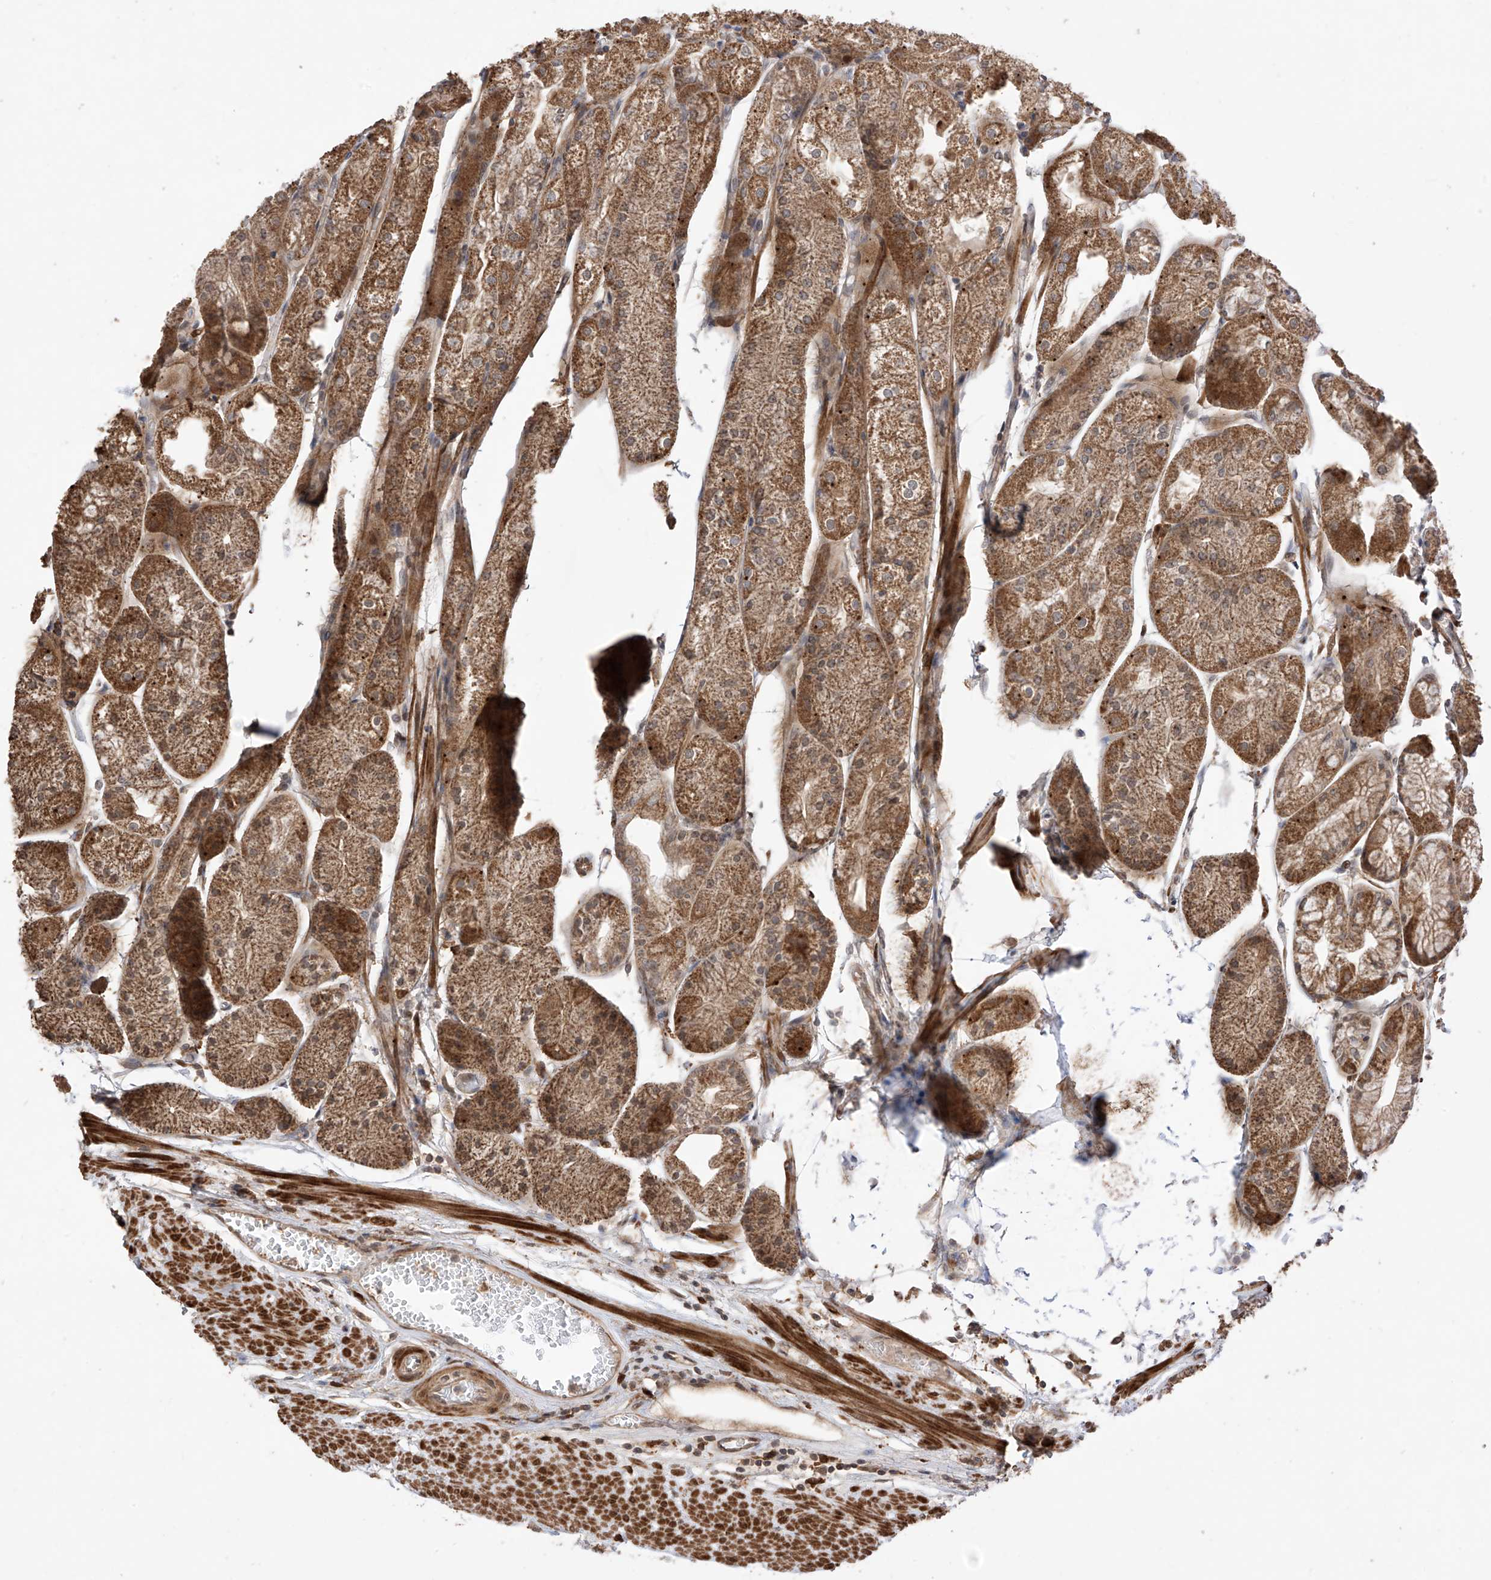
{"staining": {"intensity": "strong", "quantity": ">75%", "location": "cytoplasmic/membranous"}, "tissue": "stomach", "cell_type": "Glandular cells", "image_type": "normal", "snomed": [{"axis": "morphology", "description": "Normal tissue, NOS"}, {"axis": "topography", "description": "Stomach, upper"}], "caption": "IHC micrograph of unremarkable stomach stained for a protein (brown), which exhibits high levels of strong cytoplasmic/membranous expression in approximately >75% of glandular cells.", "gene": "LATS1", "patient": {"sex": "male", "age": 72}}